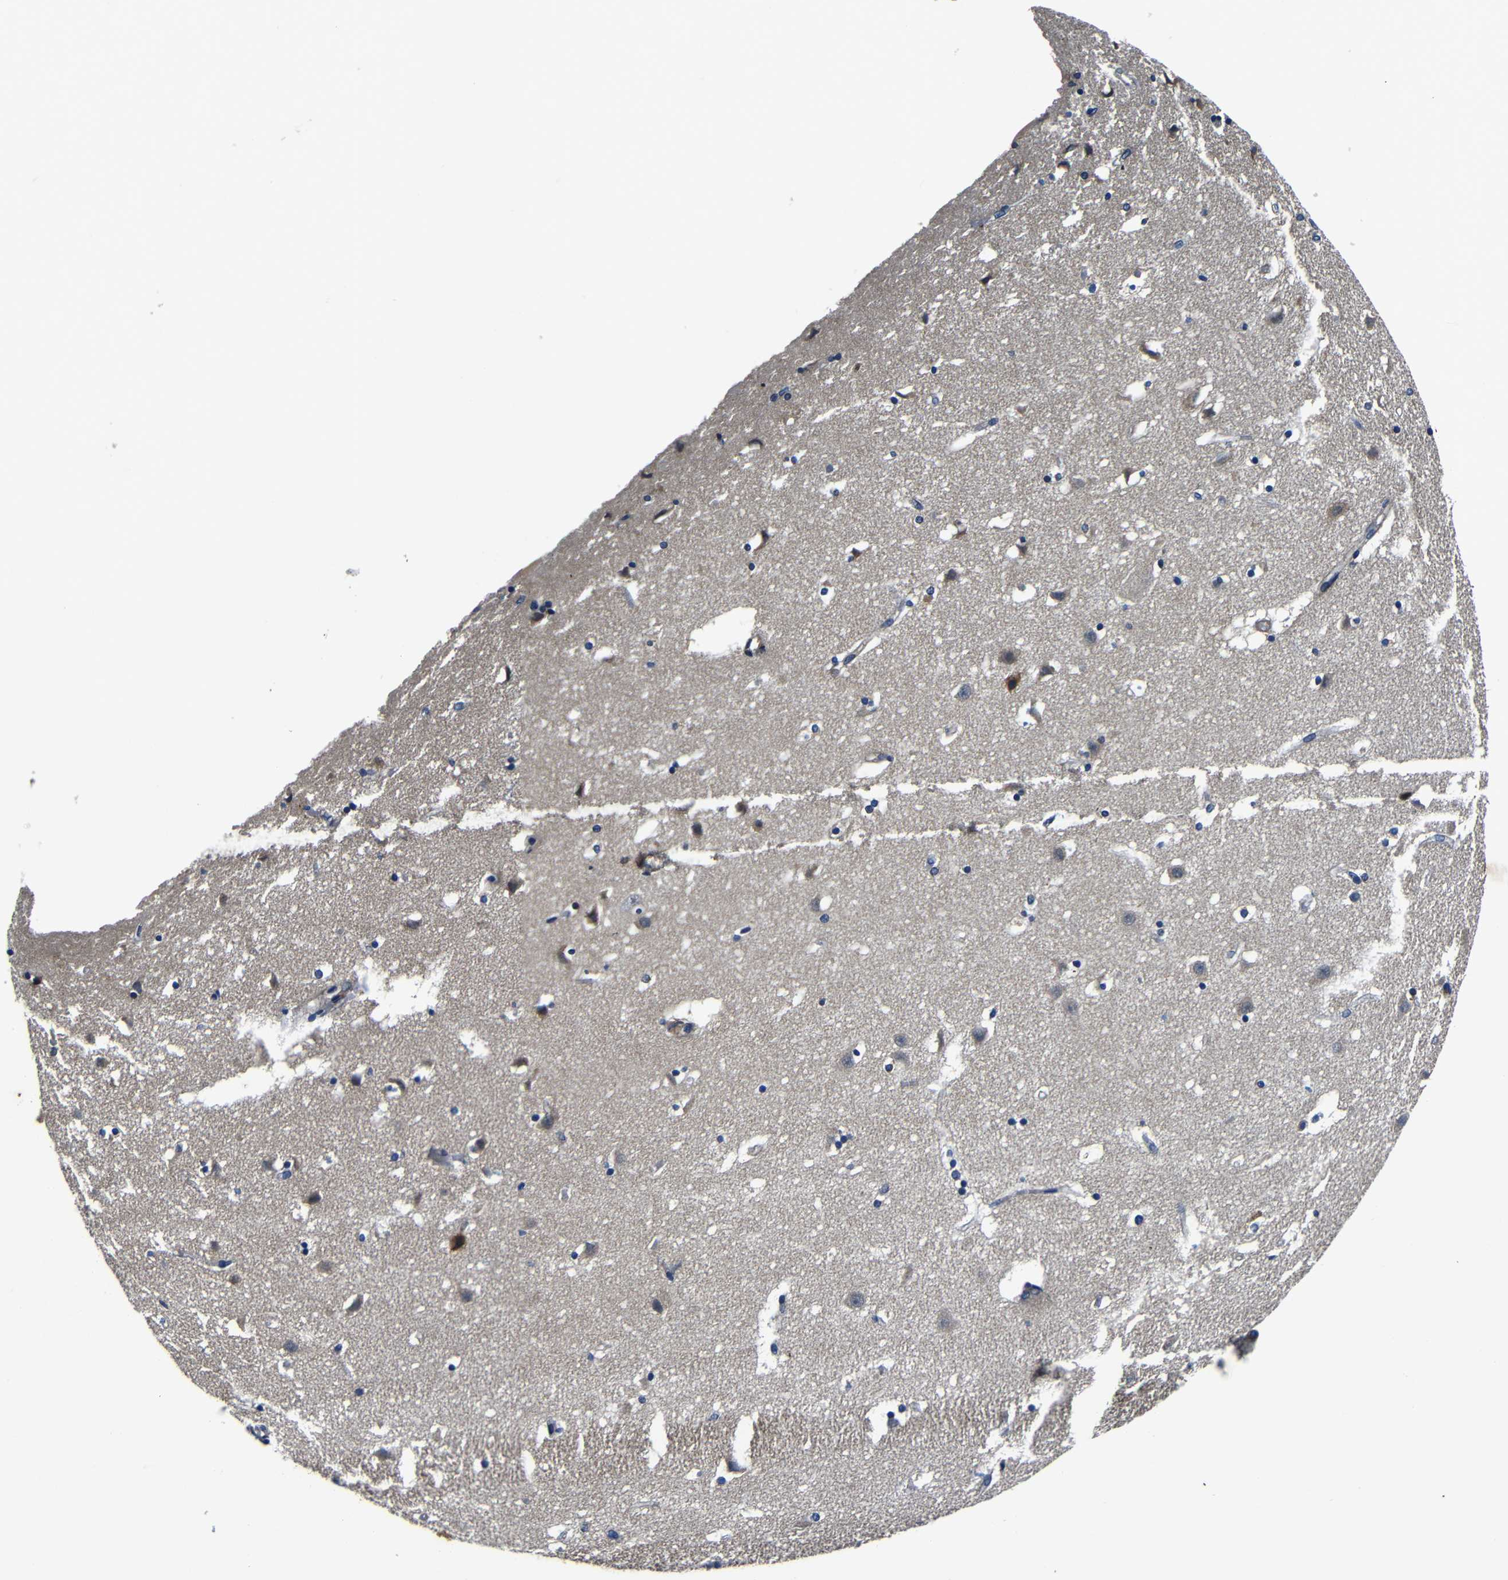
{"staining": {"intensity": "weak", "quantity": "25%-75%", "location": "cytoplasmic/membranous"}, "tissue": "caudate", "cell_type": "Glial cells", "image_type": "normal", "snomed": [{"axis": "morphology", "description": "Normal tissue, NOS"}, {"axis": "topography", "description": "Lateral ventricle wall"}], "caption": "An IHC image of benign tissue is shown. Protein staining in brown highlights weak cytoplasmic/membranous positivity in caudate within glial cells.", "gene": "CNR2", "patient": {"sex": "male", "age": 45}}